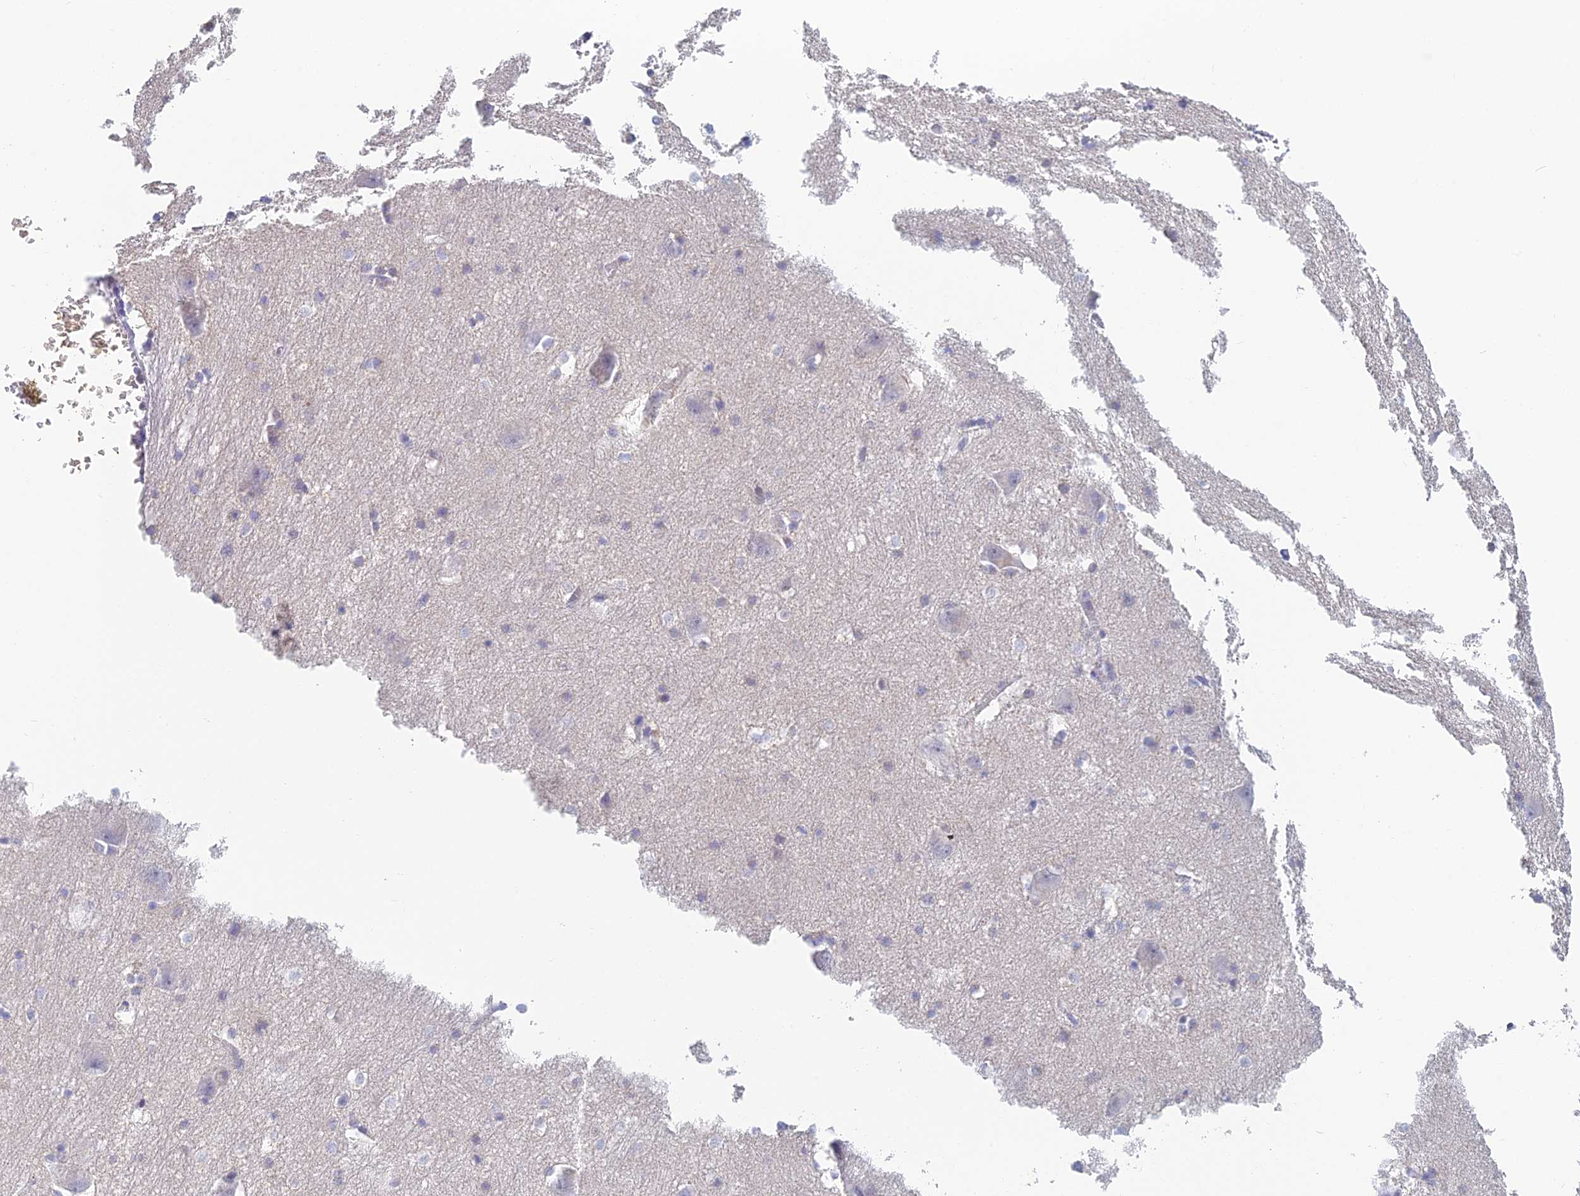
{"staining": {"intensity": "weak", "quantity": "<25%", "location": "nuclear"}, "tissue": "caudate", "cell_type": "Glial cells", "image_type": "normal", "snomed": [{"axis": "morphology", "description": "Normal tissue, NOS"}, {"axis": "topography", "description": "Lateral ventricle wall"}], "caption": "Photomicrograph shows no protein expression in glial cells of benign caudate.", "gene": "MCM2", "patient": {"sex": "male", "age": 37}}